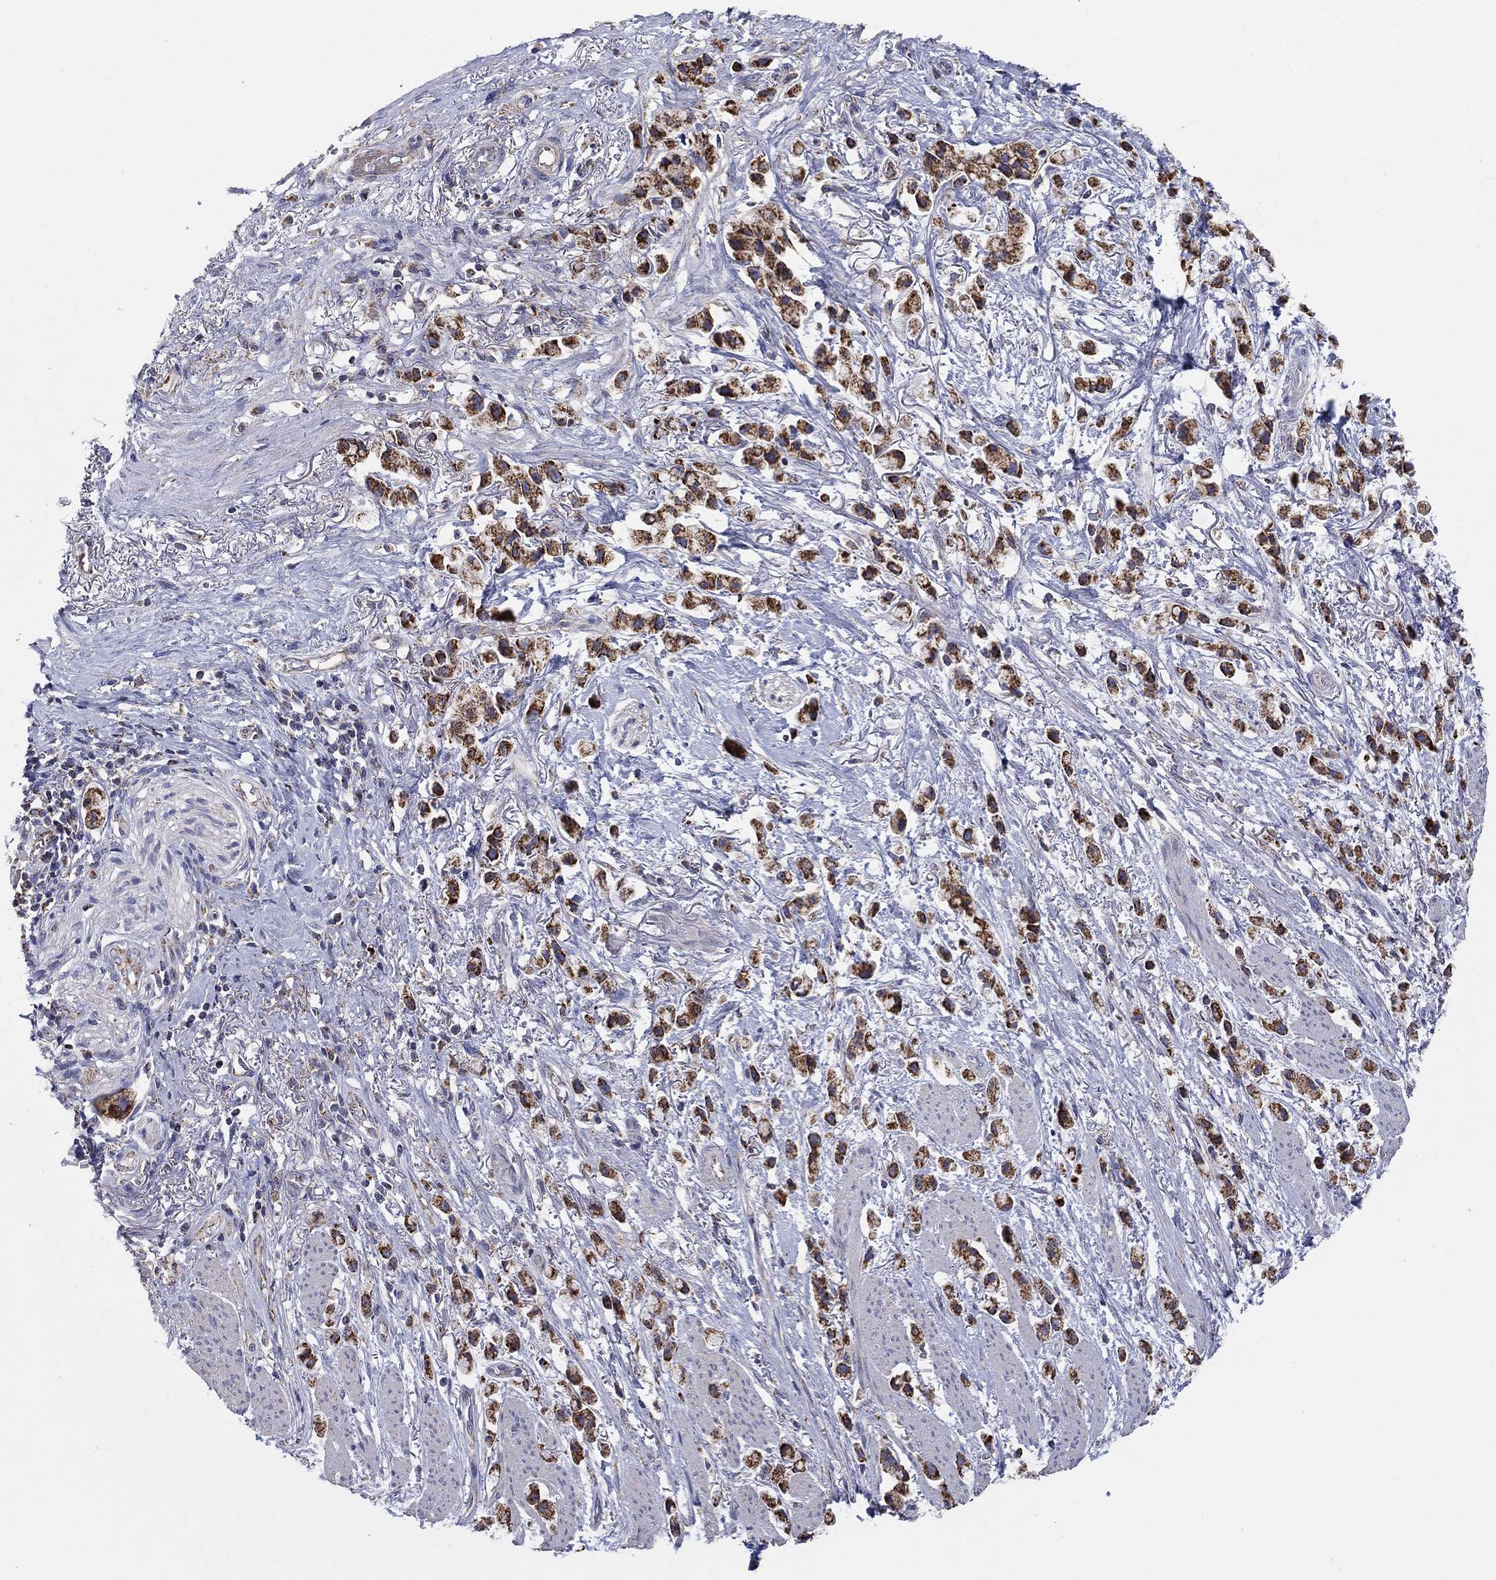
{"staining": {"intensity": "strong", "quantity": ">75%", "location": "cytoplasmic/membranous"}, "tissue": "stomach cancer", "cell_type": "Tumor cells", "image_type": "cancer", "snomed": [{"axis": "morphology", "description": "Adenocarcinoma, NOS"}, {"axis": "topography", "description": "Stomach"}], "caption": "DAB (3,3'-diaminobenzidine) immunohistochemical staining of human stomach cancer (adenocarcinoma) displays strong cytoplasmic/membranous protein staining in approximately >75% of tumor cells.", "gene": "HPS5", "patient": {"sex": "female", "age": 81}}